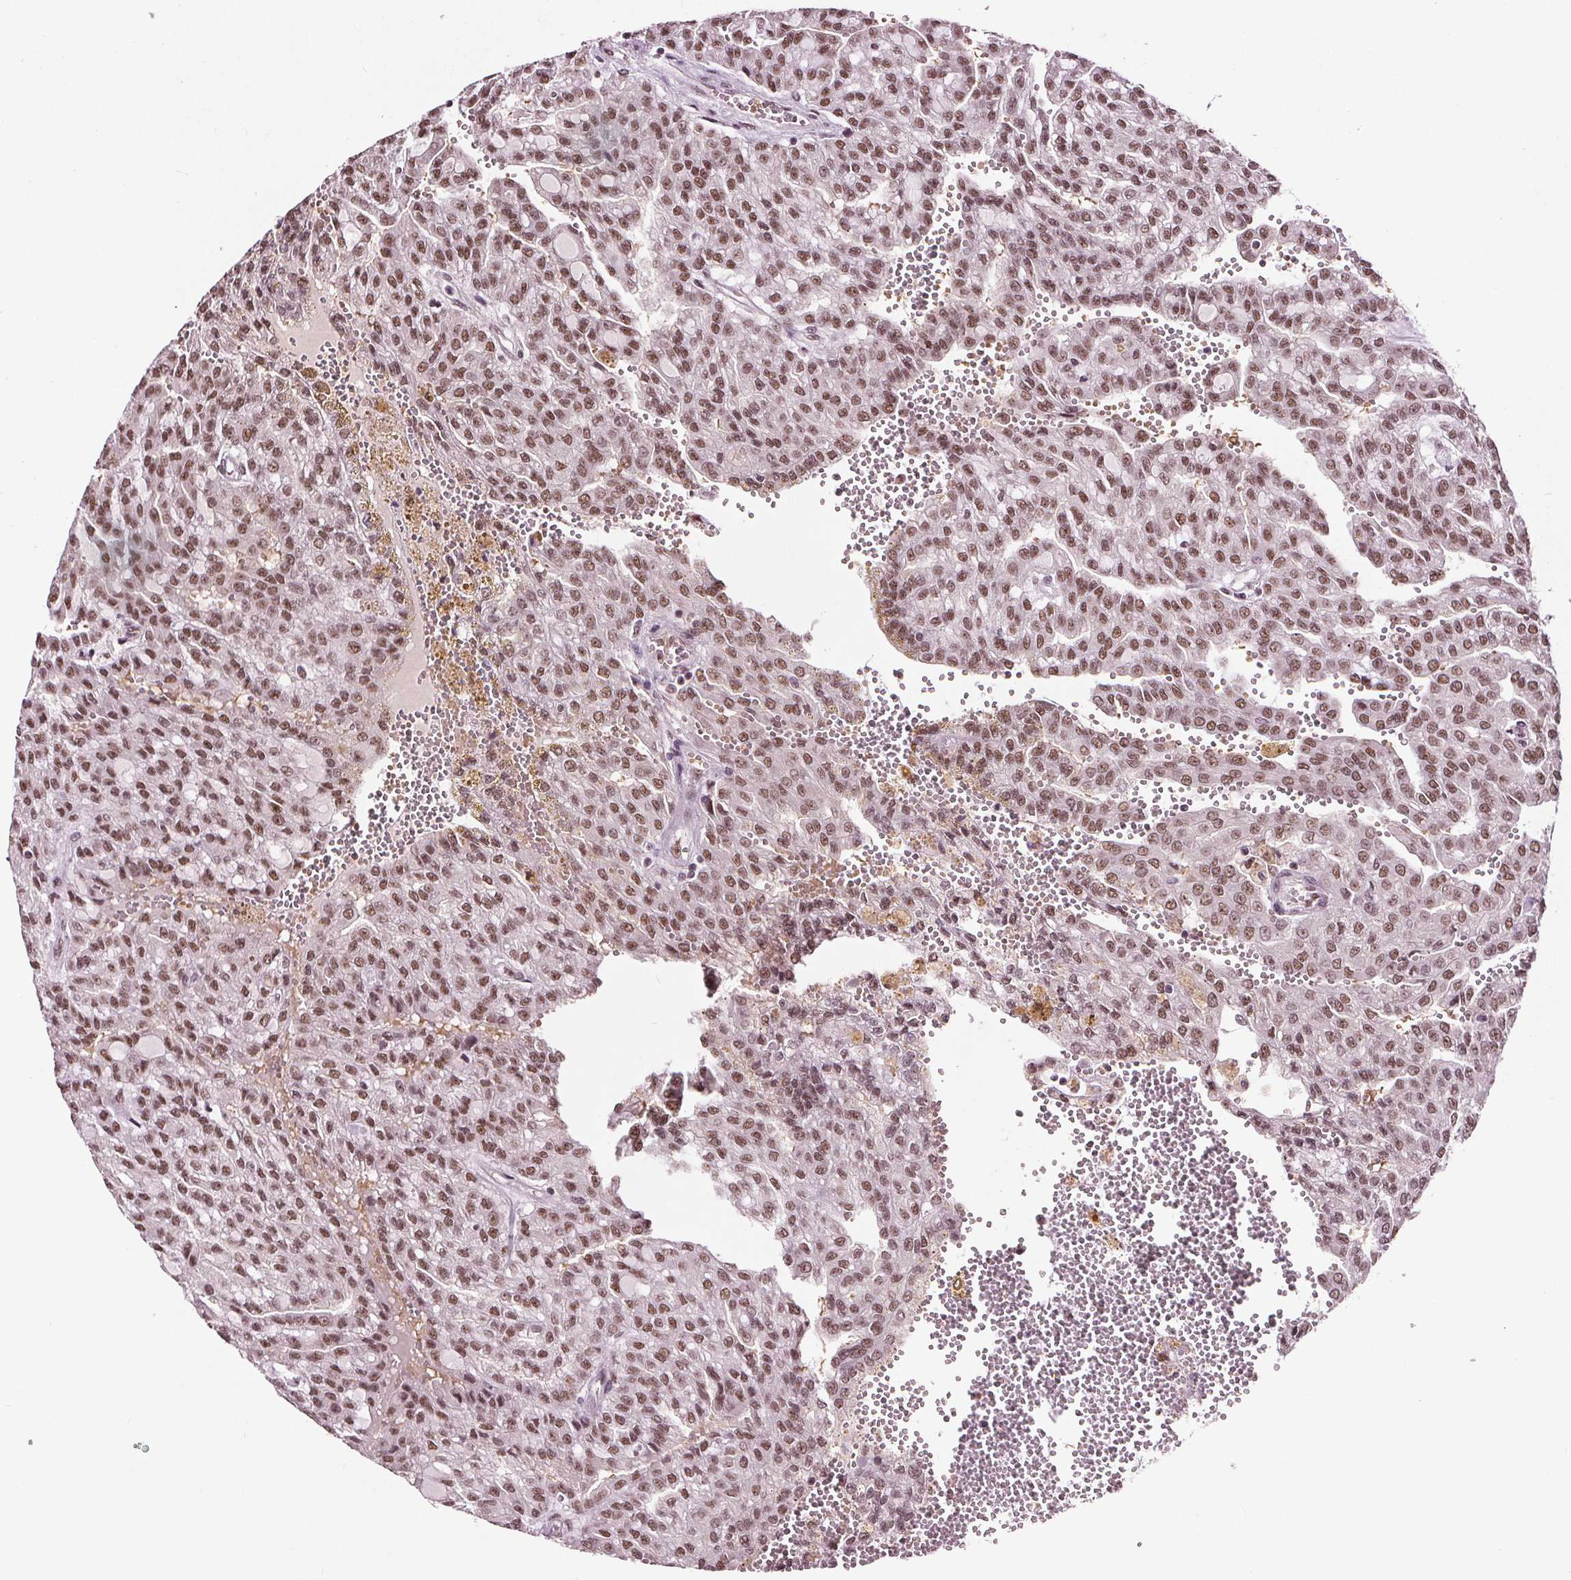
{"staining": {"intensity": "moderate", "quantity": ">75%", "location": "nuclear"}, "tissue": "renal cancer", "cell_type": "Tumor cells", "image_type": "cancer", "snomed": [{"axis": "morphology", "description": "Adenocarcinoma, NOS"}, {"axis": "topography", "description": "Kidney"}], "caption": "Renal cancer stained with DAB IHC shows medium levels of moderate nuclear positivity in approximately >75% of tumor cells. The protein of interest is stained brown, and the nuclei are stained in blue (DAB IHC with brightfield microscopy, high magnification).", "gene": "IWS1", "patient": {"sex": "male", "age": 63}}